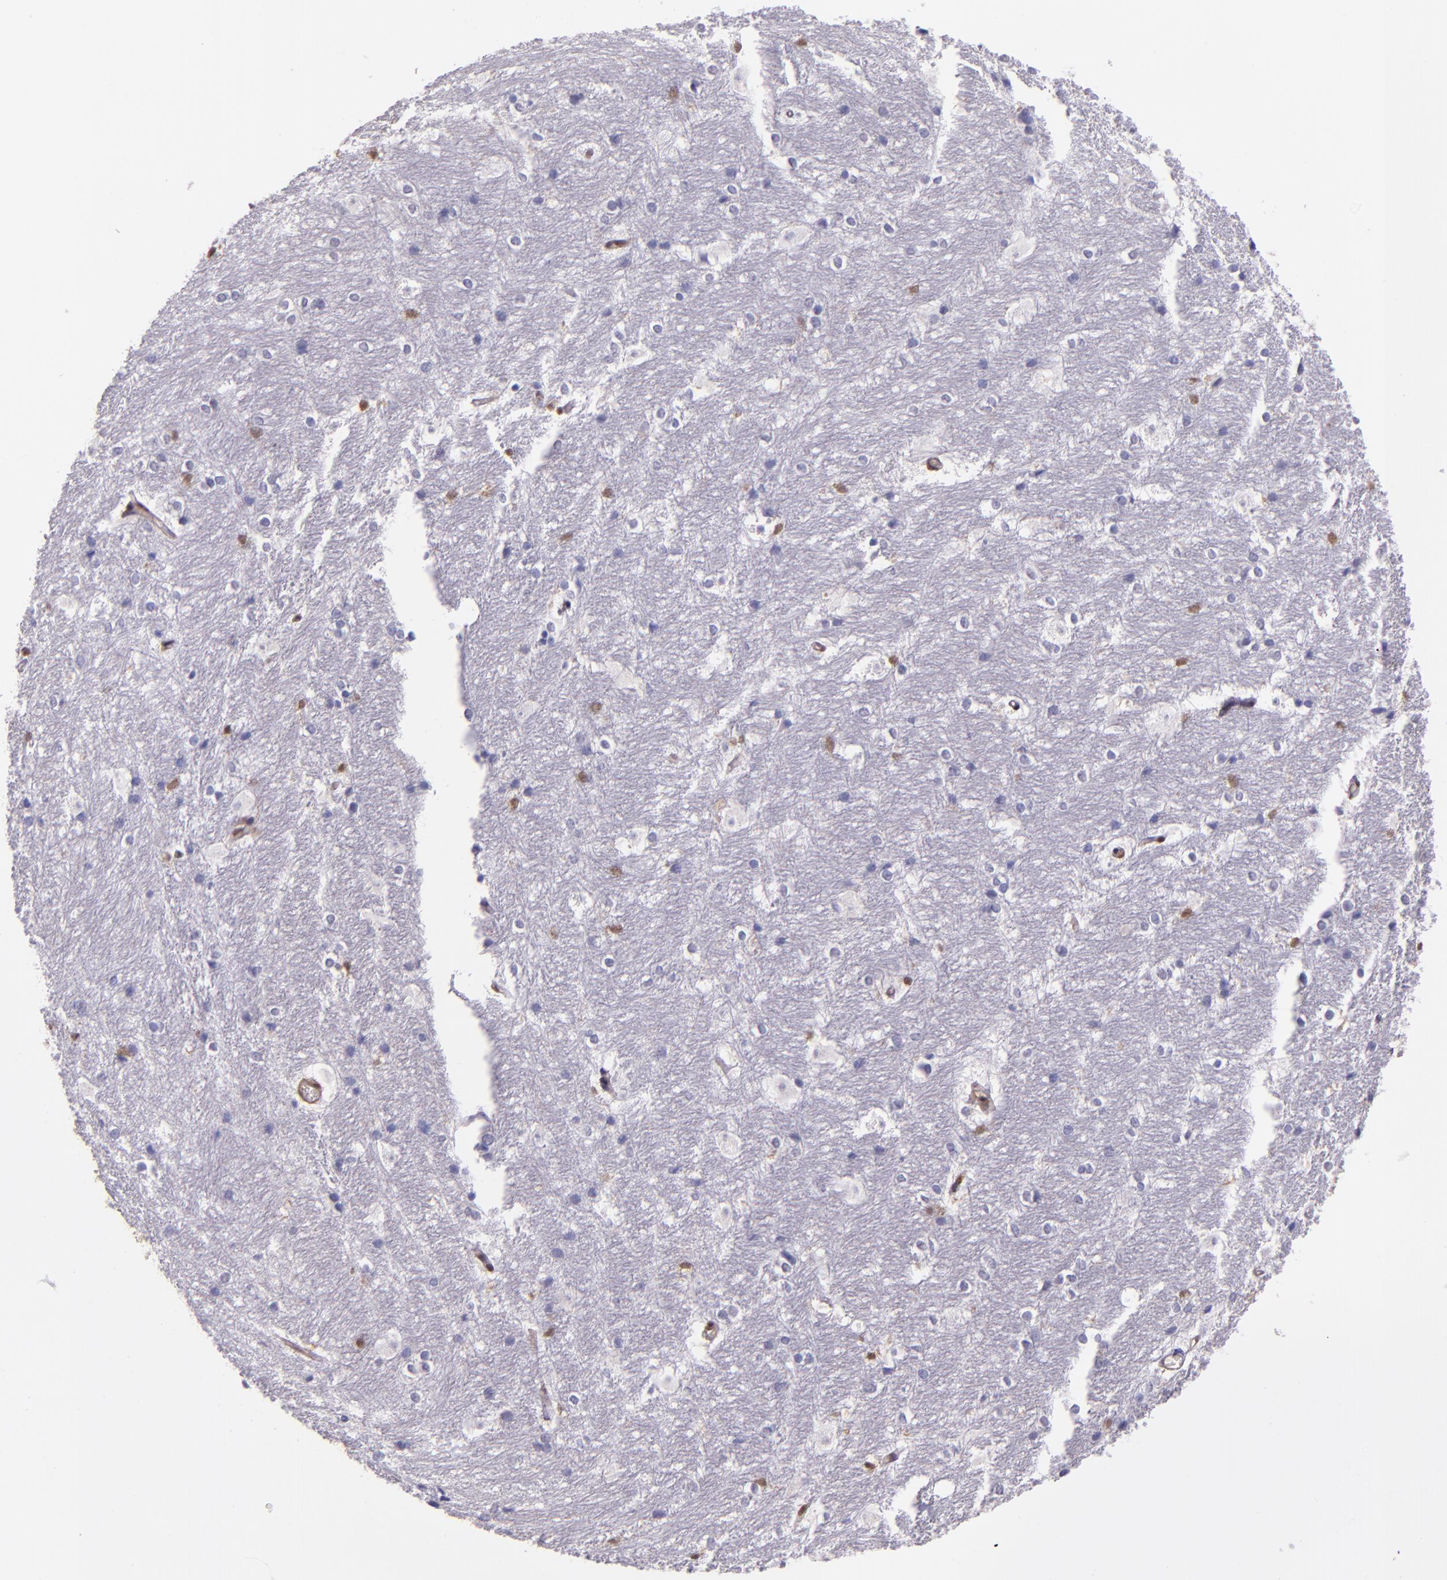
{"staining": {"intensity": "weak", "quantity": "<25%", "location": "cytoplasmic/membranous,nuclear"}, "tissue": "hippocampus", "cell_type": "Glial cells", "image_type": "normal", "snomed": [{"axis": "morphology", "description": "Normal tissue, NOS"}, {"axis": "topography", "description": "Hippocampus"}], "caption": "This is a image of IHC staining of benign hippocampus, which shows no expression in glial cells. The staining was performed using DAB to visualize the protein expression in brown, while the nuclei were stained in blue with hematoxylin (Magnification: 20x).", "gene": "STAT6", "patient": {"sex": "female", "age": 19}}